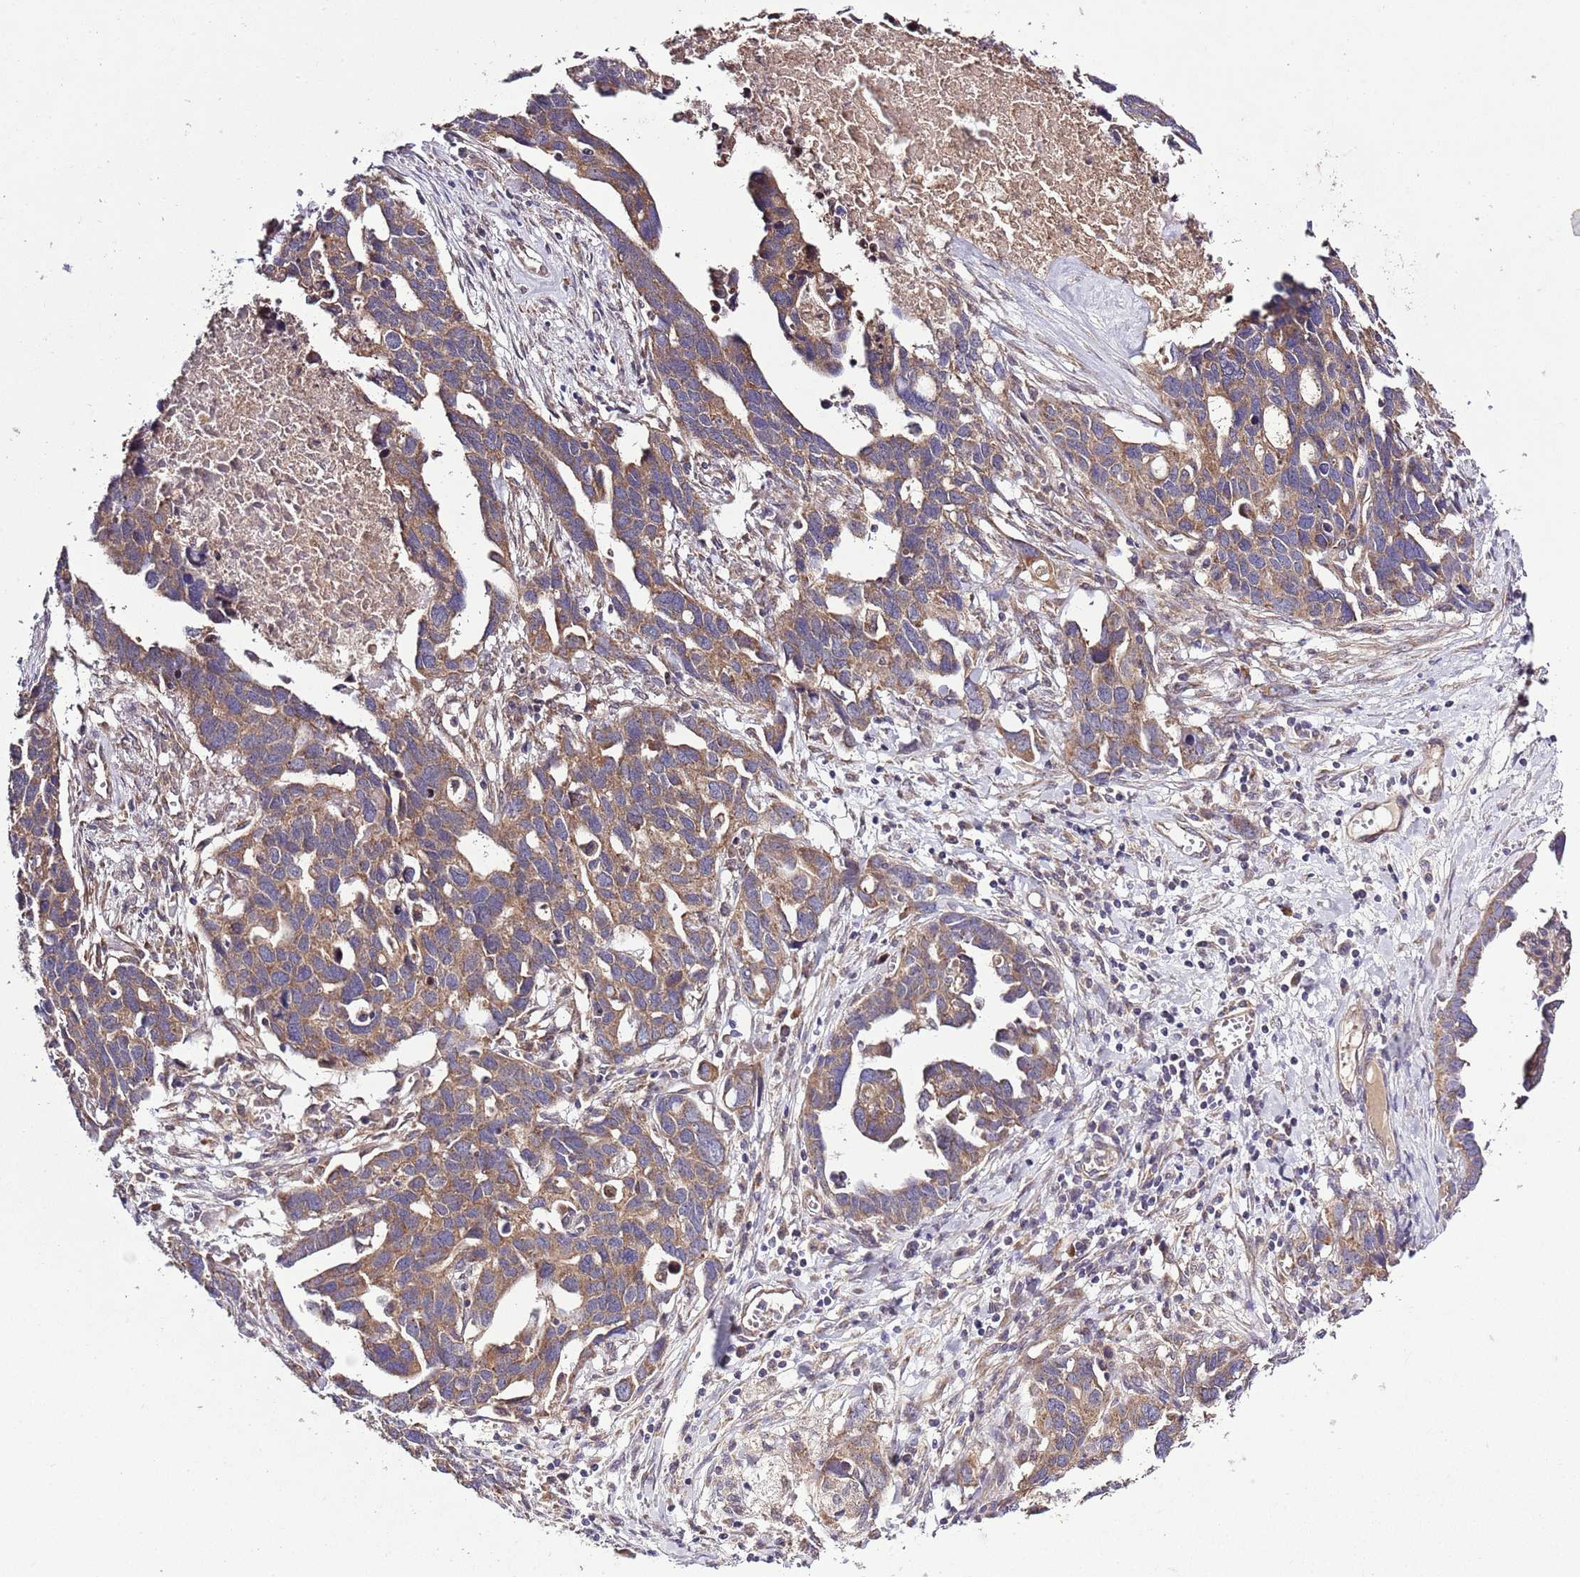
{"staining": {"intensity": "moderate", "quantity": ">75%", "location": "cytoplasmic/membranous"}, "tissue": "ovarian cancer", "cell_type": "Tumor cells", "image_type": "cancer", "snomed": [{"axis": "morphology", "description": "Cystadenocarcinoma, serous, NOS"}, {"axis": "topography", "description": "Ovary"}], "caption": "The photomicrograph demonstrates immunohistochemical staining of ovarian cancer (serous cystadenocarcinoma). There is moderate cytoplasmic/membranous expression is appreciated in approximately >75% of tumor cells. Nuclei are stained in blue.", "gene": "MFNG", "patient": {"sex": "female", "age": 54}}